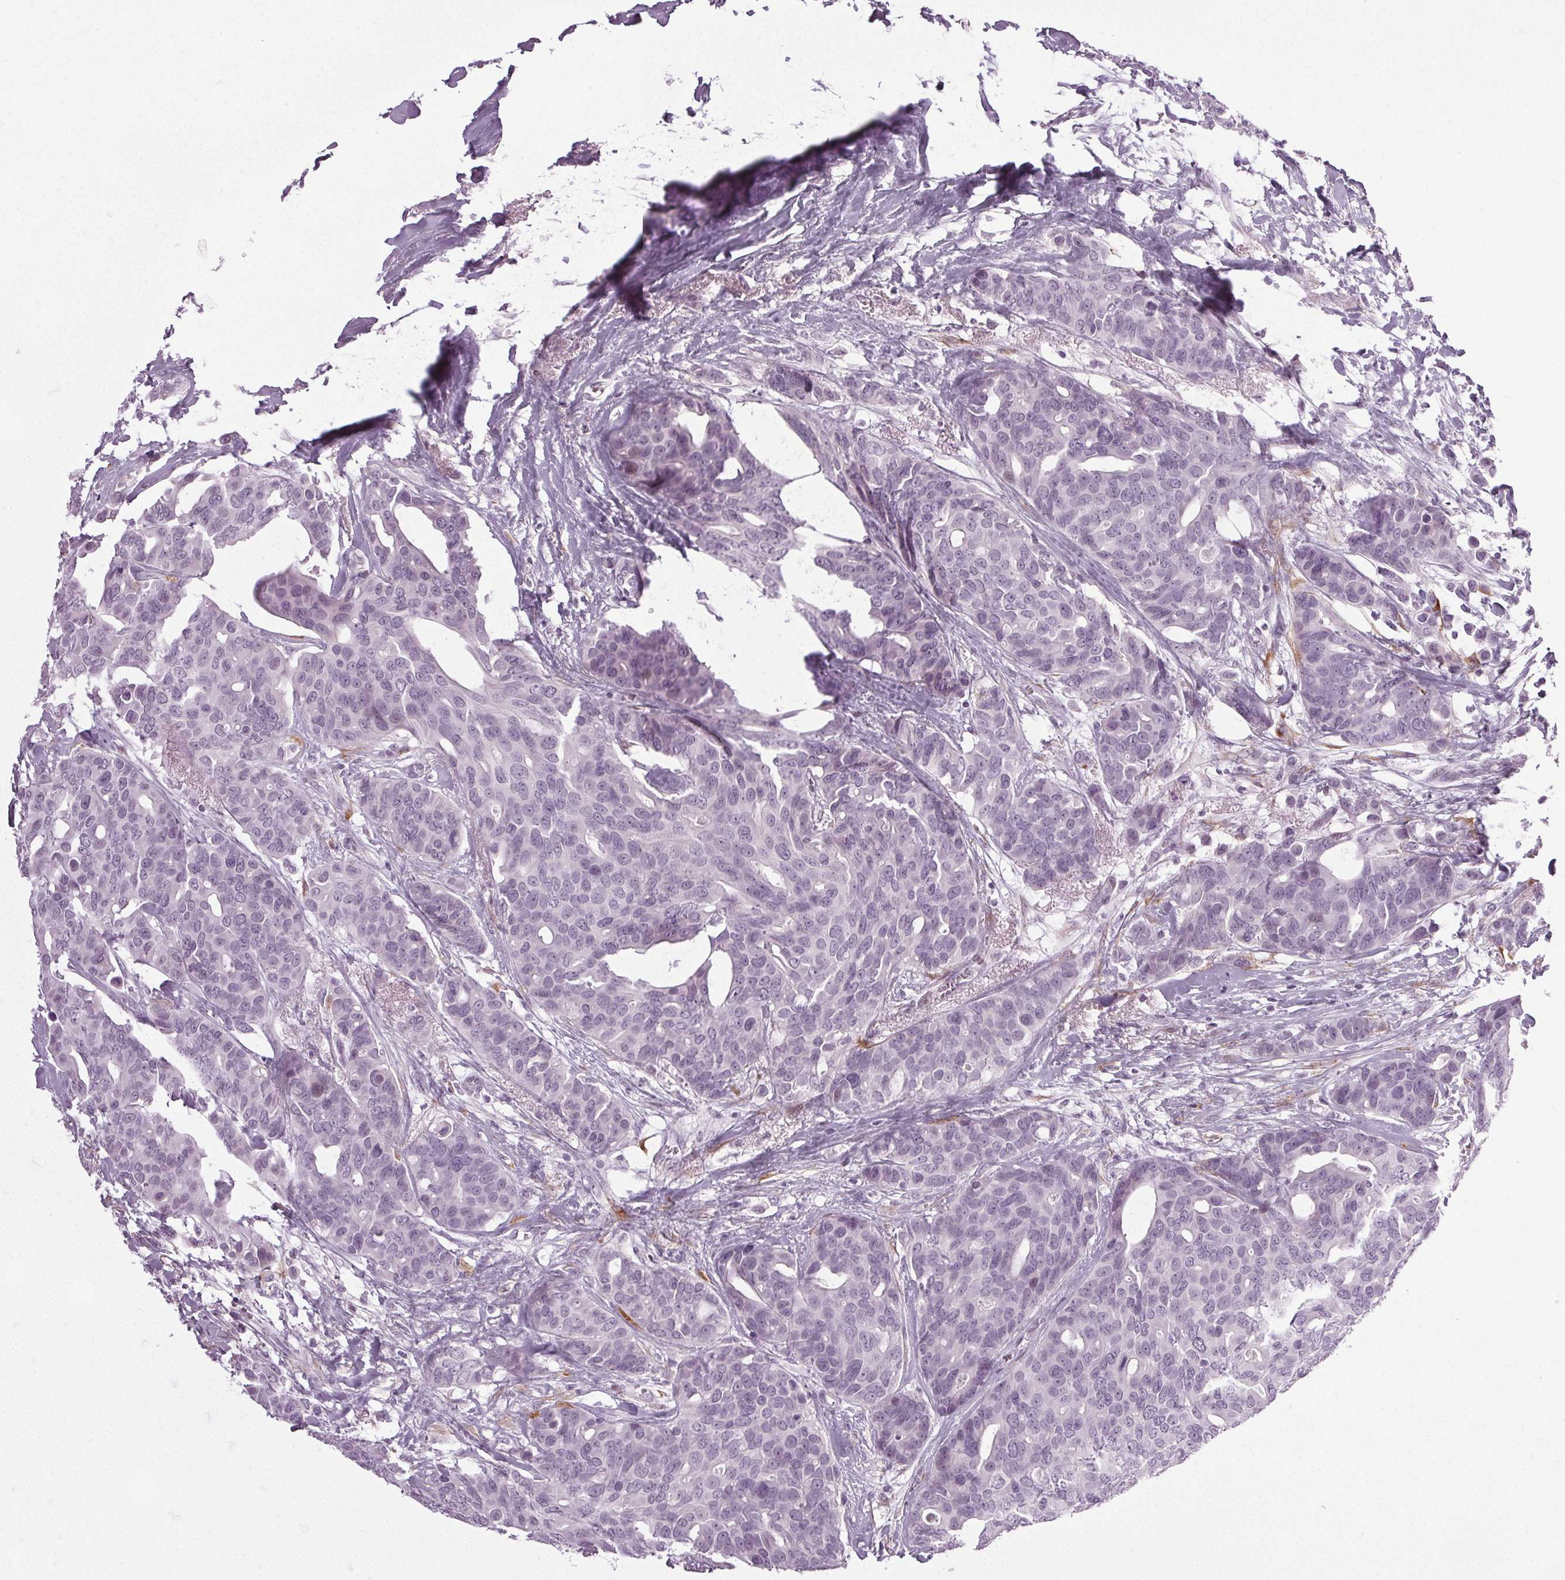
{"staining": {"intensity": "negative", "quantity": "none", "location": "none"}, "tissue": "breast cancer", "cell_type": "Tumor cells", "image_type": "cancer", "snomed": [{"axis": "morphology", "description": "Duct carcinoma"}, {"axis": "topography", "description": "Breast"}], "caption": "Immunohistochemical staining of human intraductal carcinoma (breast) displays no significant positivity in tumor cells. (Immunohistochemistry, brightfield microscopy, high magnification).", "gene": "IGF2BP1", "patient": {"sex": "female", "age": 54}}